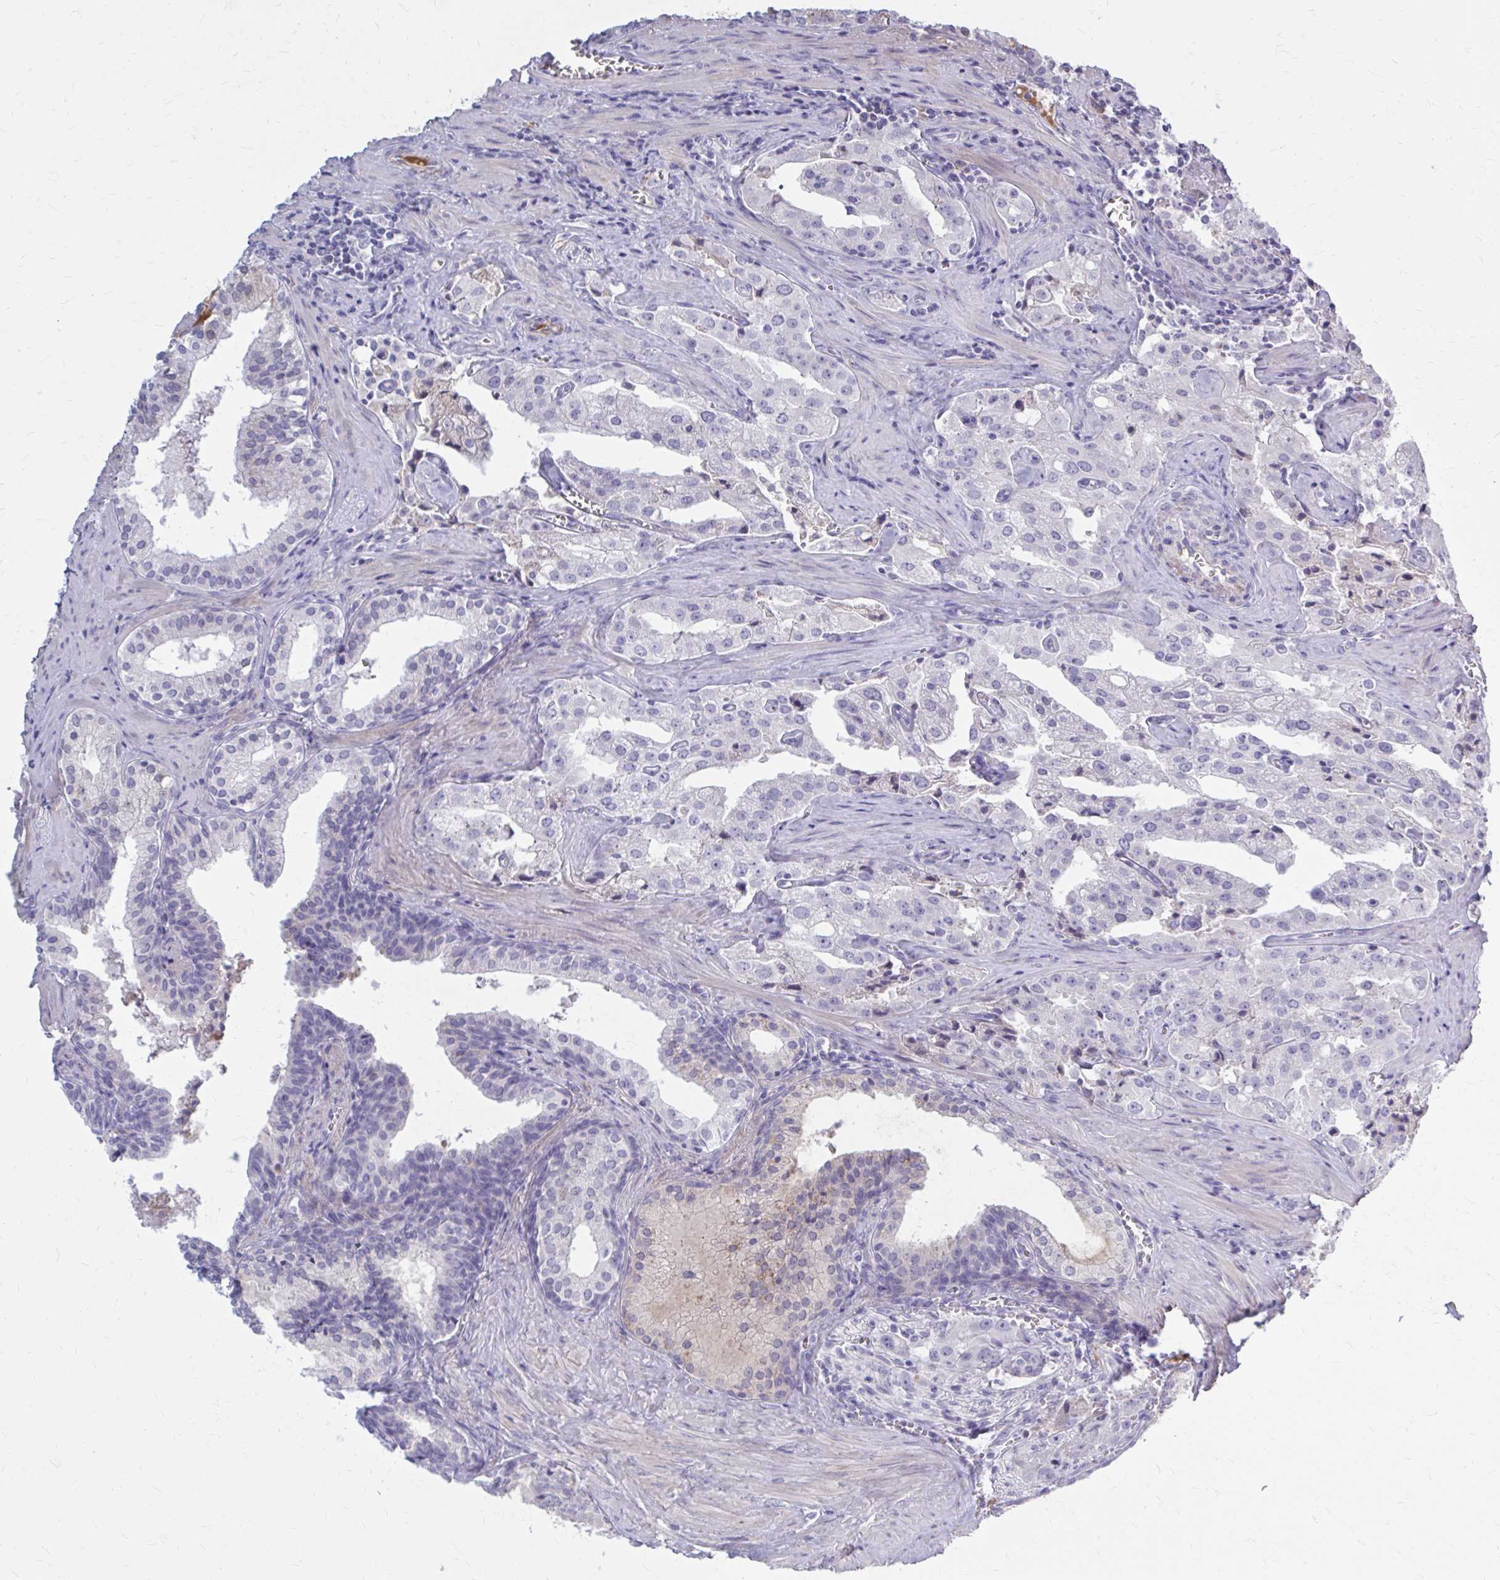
{"staining": {"intensity": "negative", "quantity": "none", "location": "none"}, "tissue": "prostate cancer", "cell_type": "Tumor cells", "image_type": "cancer", "snomed": [{"axis": "morphology", "description": "Adenocarcinoma, High grade"}, {"axis": "topography", "description": "Prostate"}], "caption": "DAB immunohistochemical staining of high-grade adenocarcinoma (prostate) shows no significant expression in tumor cells.", "gene": "SERPIND1", "patient": {"sex": "male", "age": 68}}